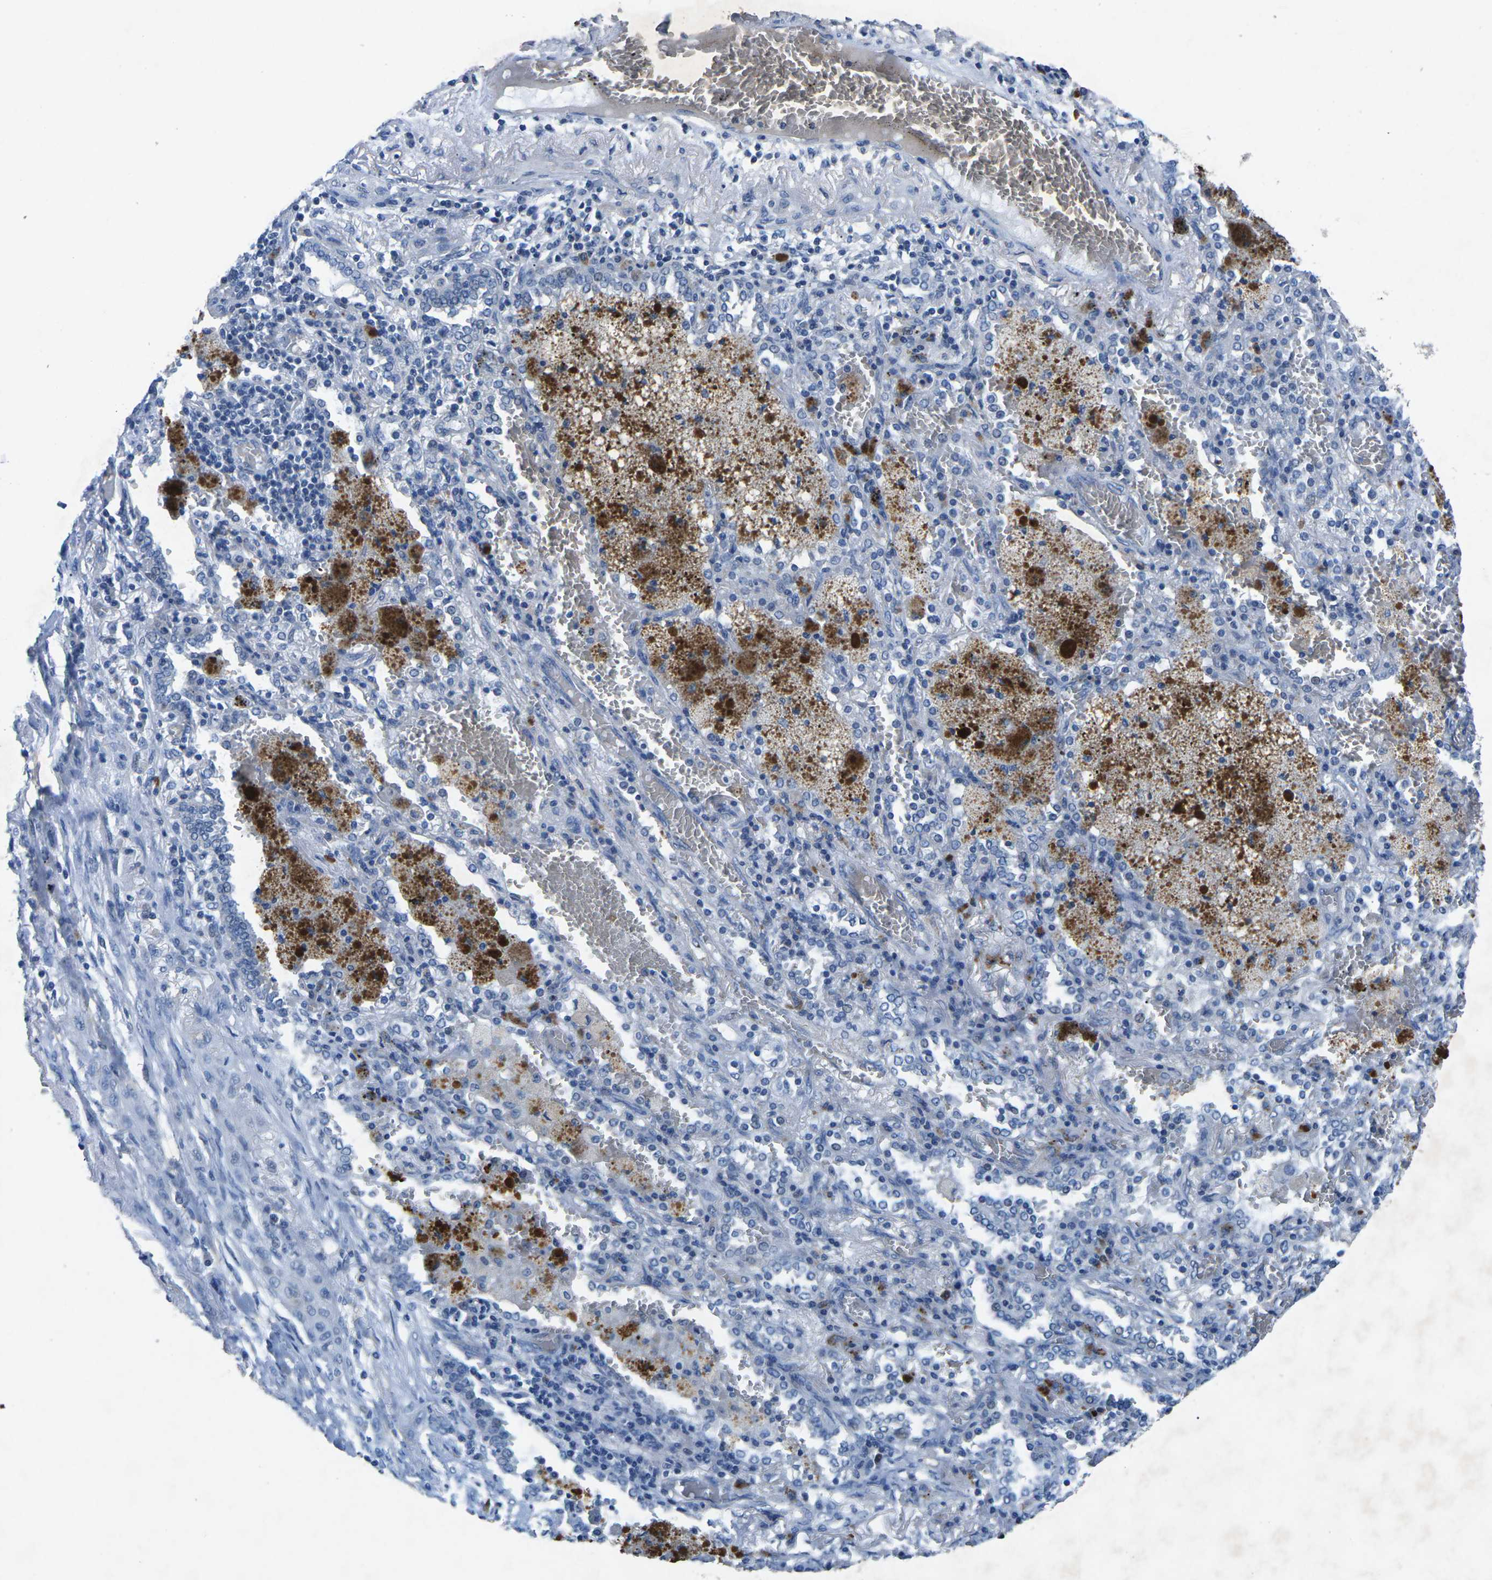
{"staining": {"intensity": "negative", "quantity": "none", "location": "none"}, "tissue": "lung cancer", "cell_type": "Tumor cells", "image_type": "cancer", "snomed": [{"axis": "morphology", "description": "Squamous cell carcinoma, NOS"}, {"axis": "topography", "description": "Lung"}], "caption": "Protein analysis of lung squamous cell carcinoma reveals no significant positivity in tumor cells.", "gene": "PLG", "patient": {"sex": "female", "age": 47}}